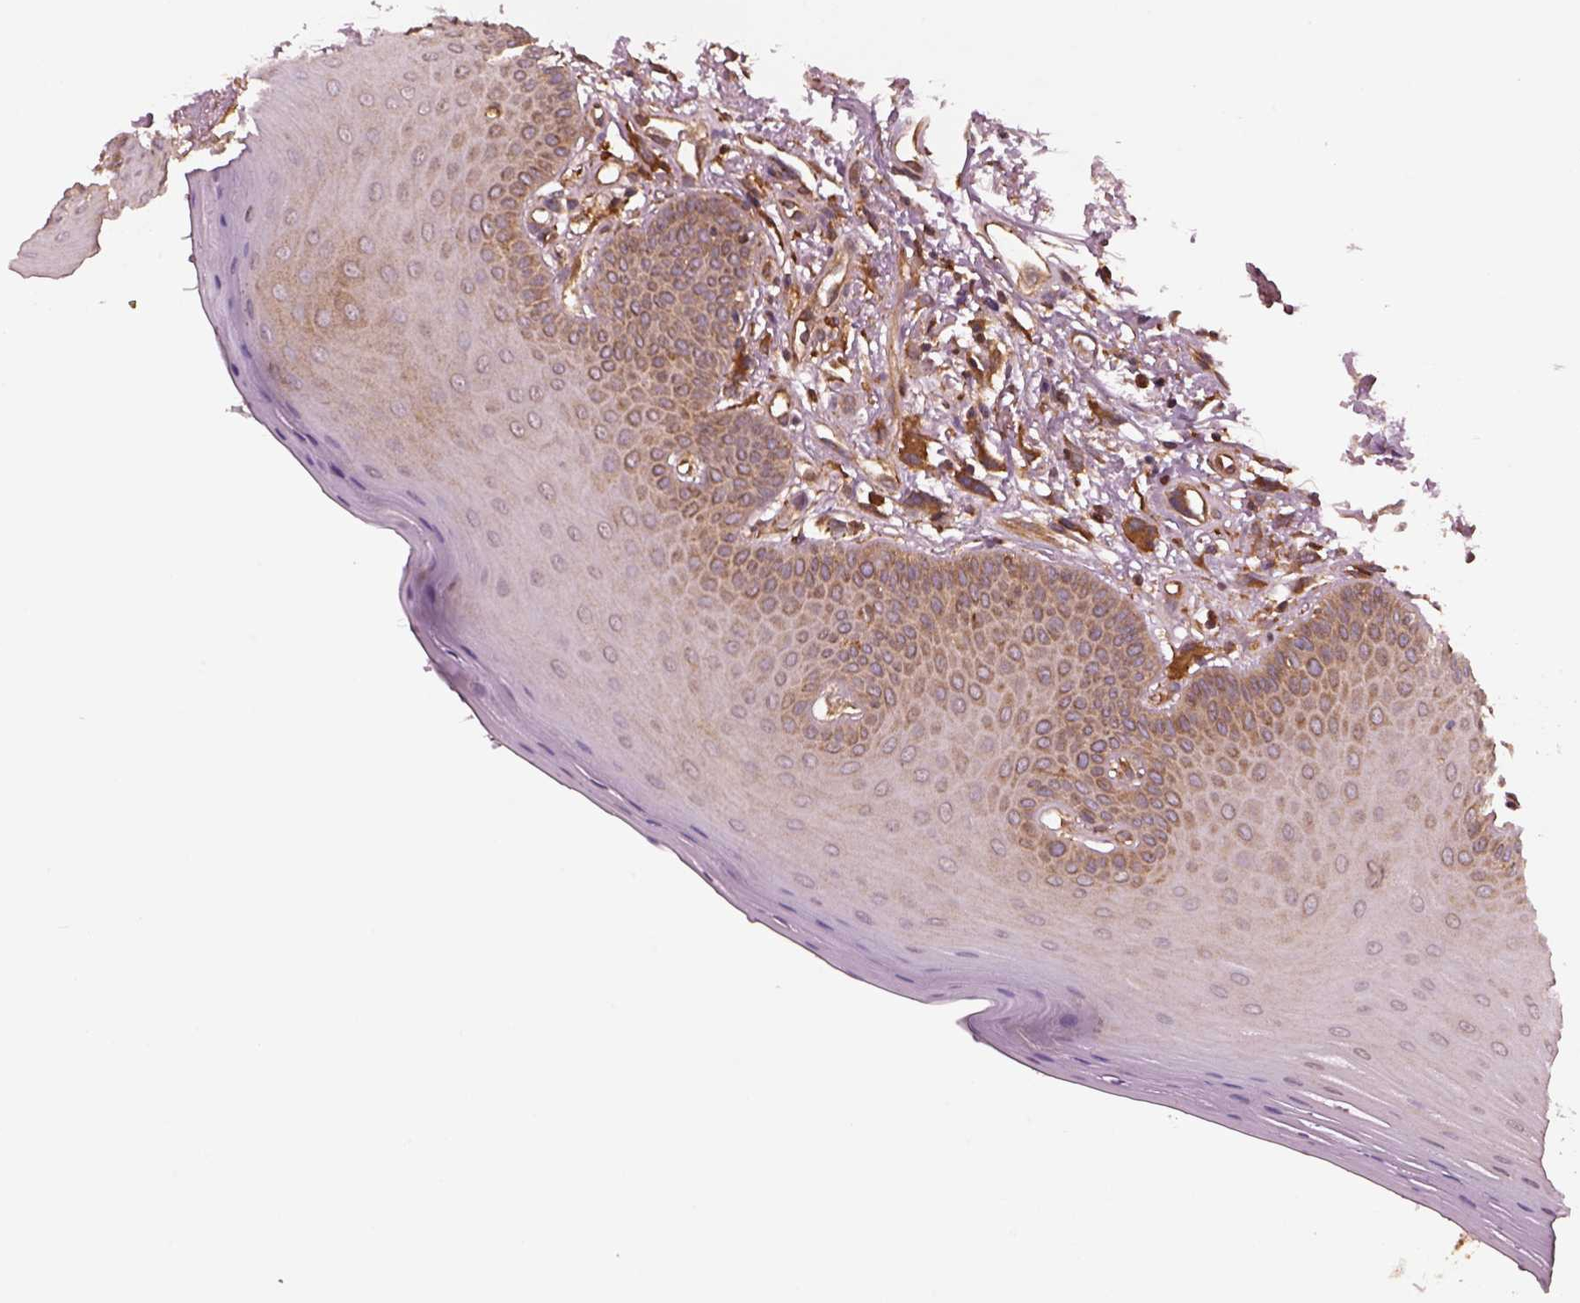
{"staining": {"intensity": "moderate", "quantity": "<25%", "location": "cytoplasmic/membranous"}, "tissue": "oral mucosa", "cell_type": "Squamous epithelial cells", "image_type": "normal", "snomed": [{"axis": "morphology", "description": "Normal tissue, NOS"}, {"axis": "morphology", "description": "Normal morphology"}, {"axis": "topography", "description": "Oral tissue"}], "caption": "Immunohistochemistry (IHC) histopathology image of benign human oral mucosa stained for a protein (brown), which displays low levels of moderate cytoplasmic/membranous positivity in approximately <25% of squamous epithelial cells.", "gene": "WASHC2A", "patient": {"sex": "female", "age": 76}}